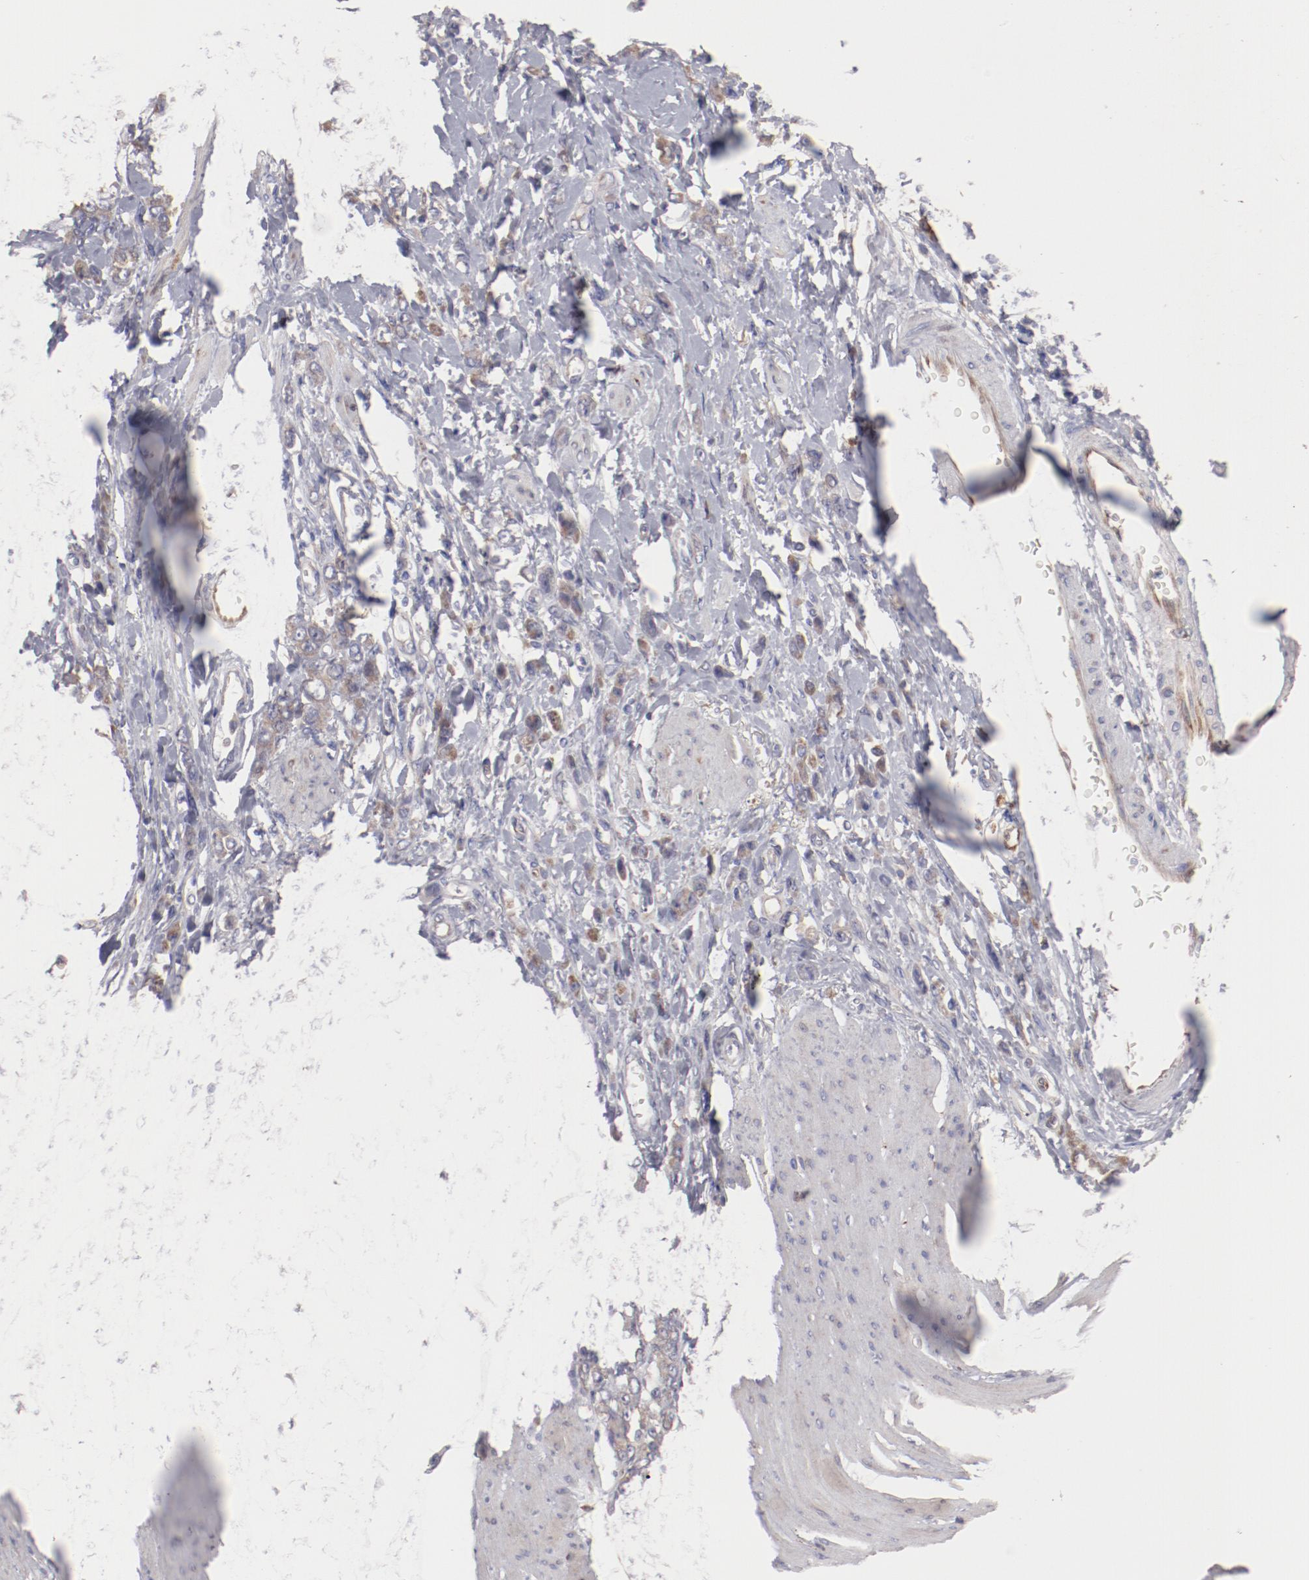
{"staining": {"intensity": "weak", "quantity": "25%-75%", "location": "cytoplasmic/membranous"}, "tissue": "stomach cancer", "cell_type": "Tumor cells", "image_type": "cancer", "snomed": [{"axis": "morphology", "description": "Normal tissue, NOS"}, {"axis": "morphology", "description": "Adenocarcinoma, NOS"}, {"axis": "topography", "description": "Stomach"}], "caption": "The micrograph demonstrates a brown stain indicating the presence of a protein in the cytoplasmic/membranous of tumor cells in stomach adenocarcinoma.", "gene": "ENTPD5", "patient": {"sex": "male", "age": 82}}